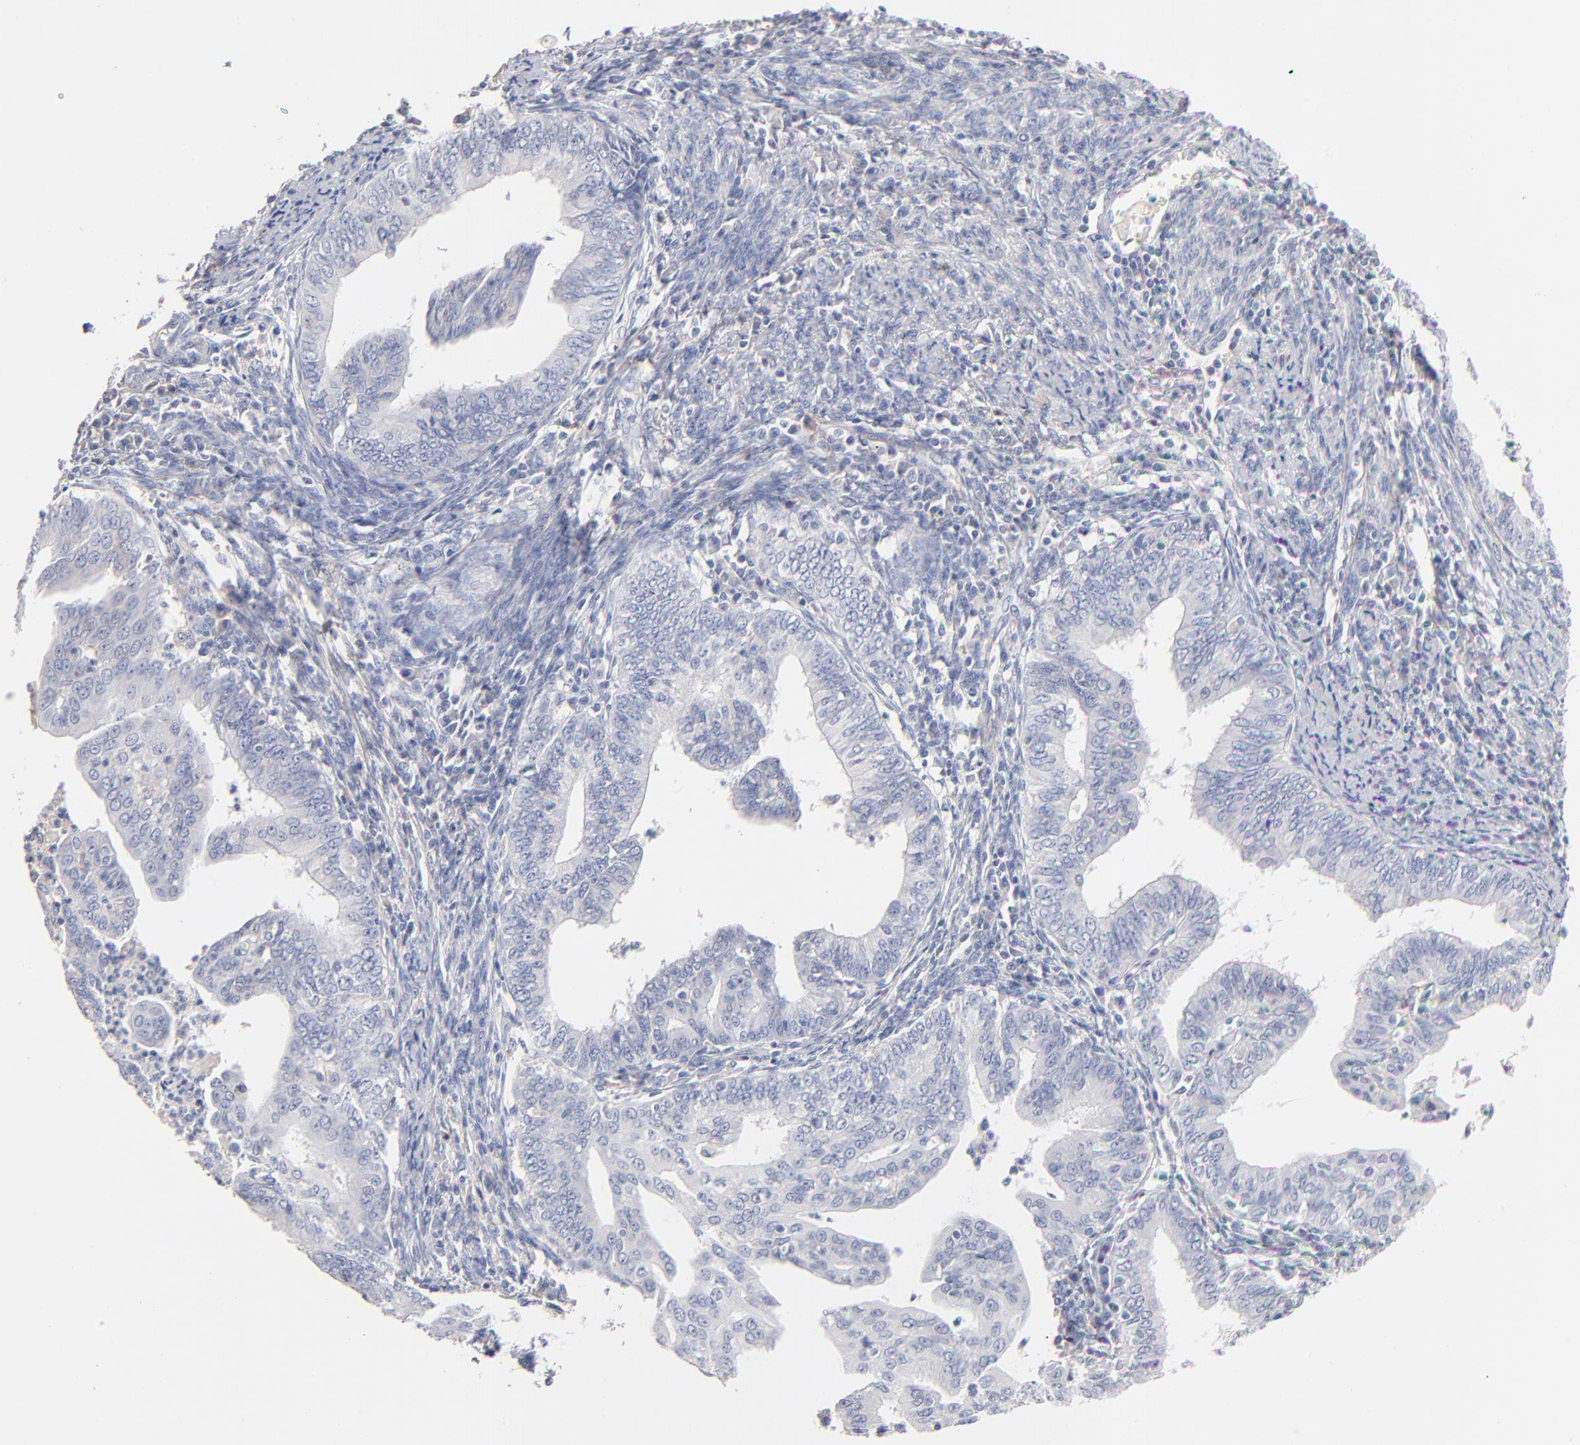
{"staining": {"intensity": "negative", "quantity": "none", "location": "none"}, "tissue": "endometrial cancer", "cell_type": "Tumor cells", "image_type": "cancer", "snomed": [{"axis": "morphology", "description": "Adenocarcinoma, NOS"}, {"axis": "topography", "description": "Endometrium"}], "caption": "Endometrial adenocarcinoma was stained to show a protein in brown. There is no significant staining in tumor cells. (Brightfield microscopy of DAB (3,3'-diaminobenzidine) IHC at high magnification).", "gene": "ITGA8", "patient": {"sex": "female", "age": 66}}